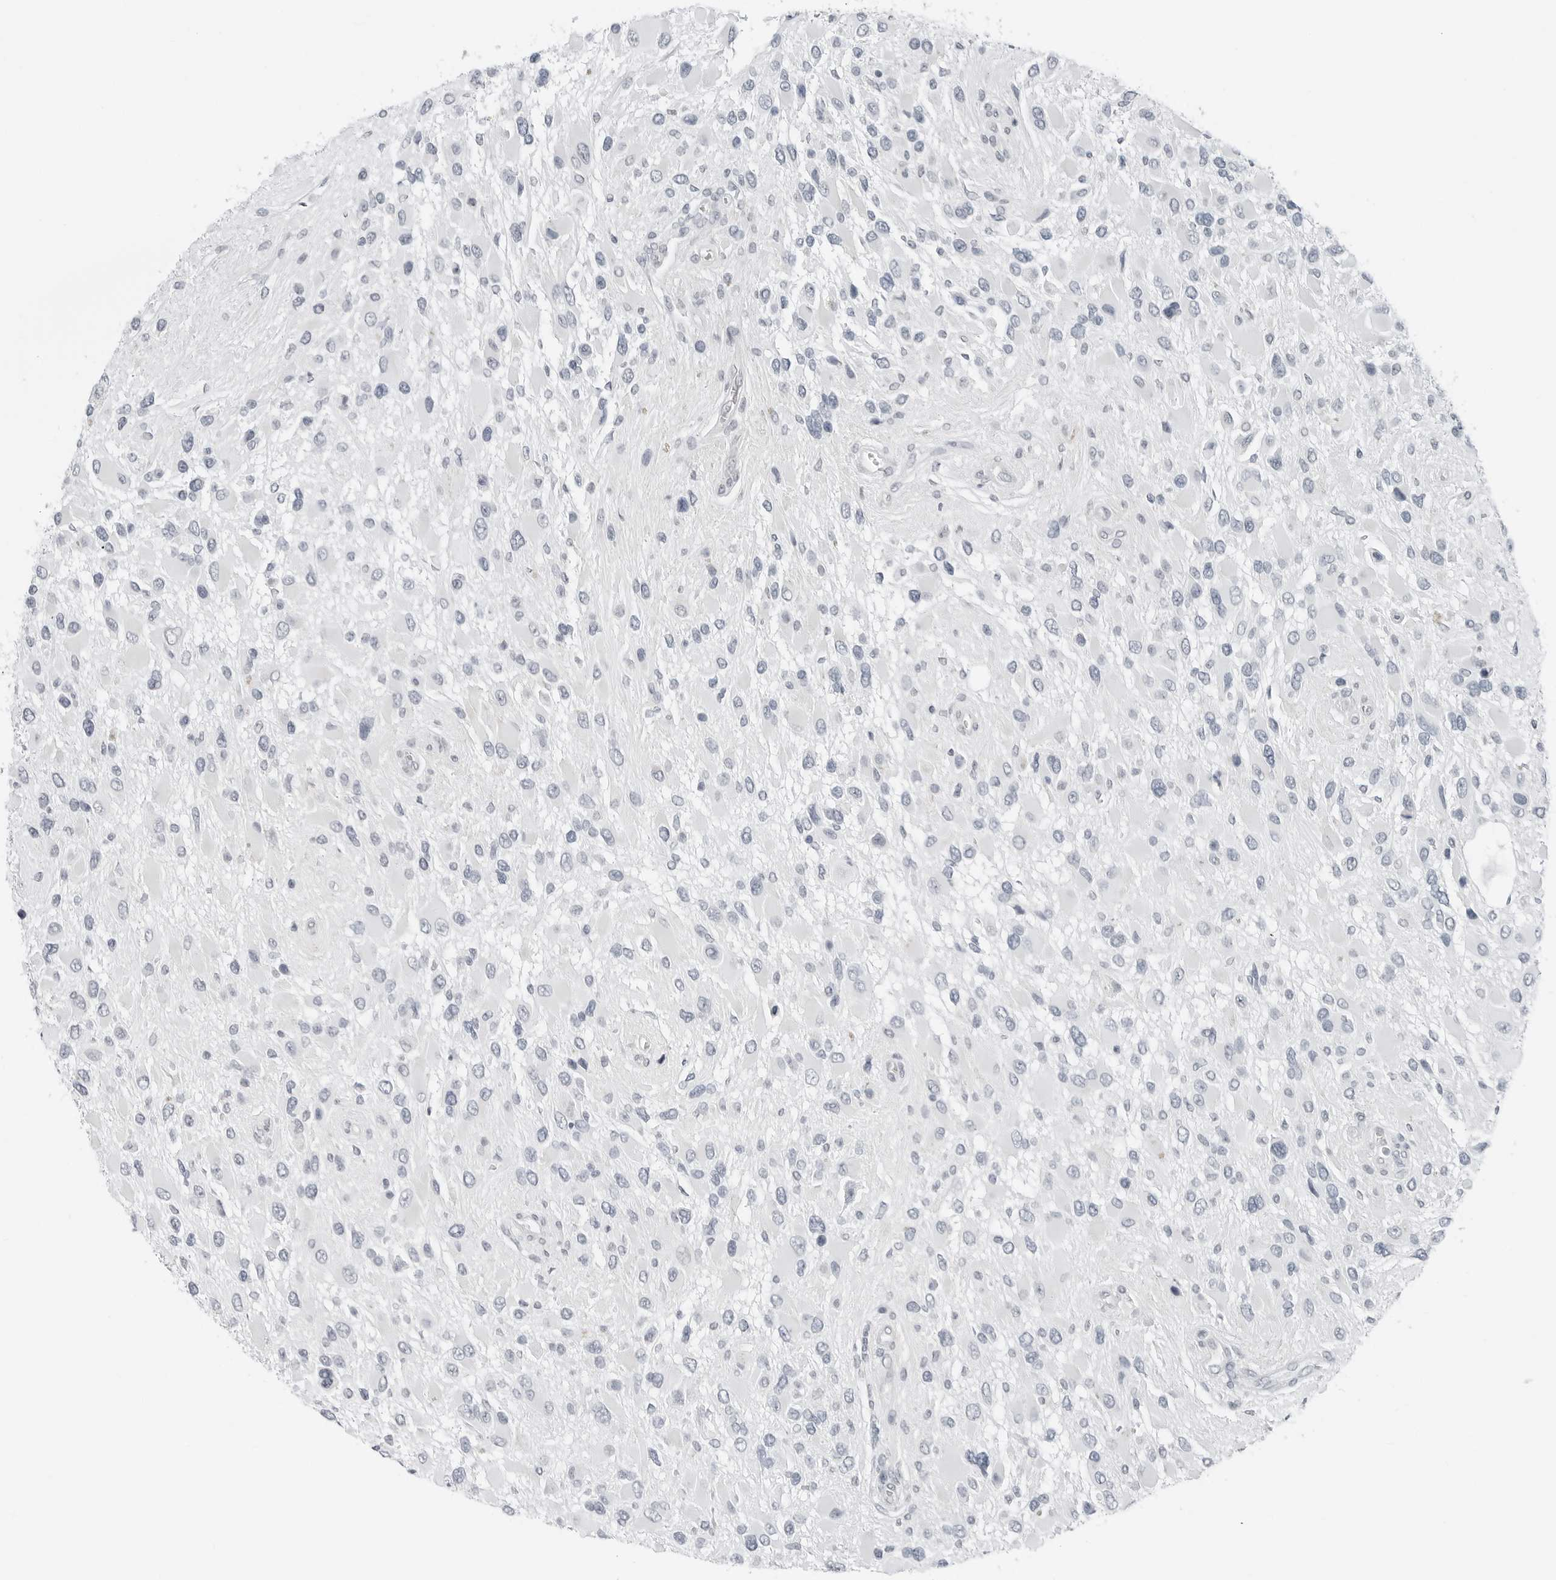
{"staining": {"intensity": "negative", "quantity": "none", "location": "none"}, "tissue": "glioma", "cell_type": "Tumor cells", "image_type": "cancer", "snomed": [{"axis": "morphology", "description": "Glioma, malignant, High grade"}, {"axis": "topography", "description": "Brain"}], "caption": "This micrograph is of malignant glioma (high-grade) stained with immunohistochemistry (IHC) to label a protein in brown with the nuclei are counter-stained blue. There is no positivity in tumor cells. The staining was performed using DAB to visualize the protein expression in brown, while the nuclei were stained in blue with hematoxylin (Magnification: 20x).", "gene": "XIRP1", "patient": {"sex": "male", "age": 53}}